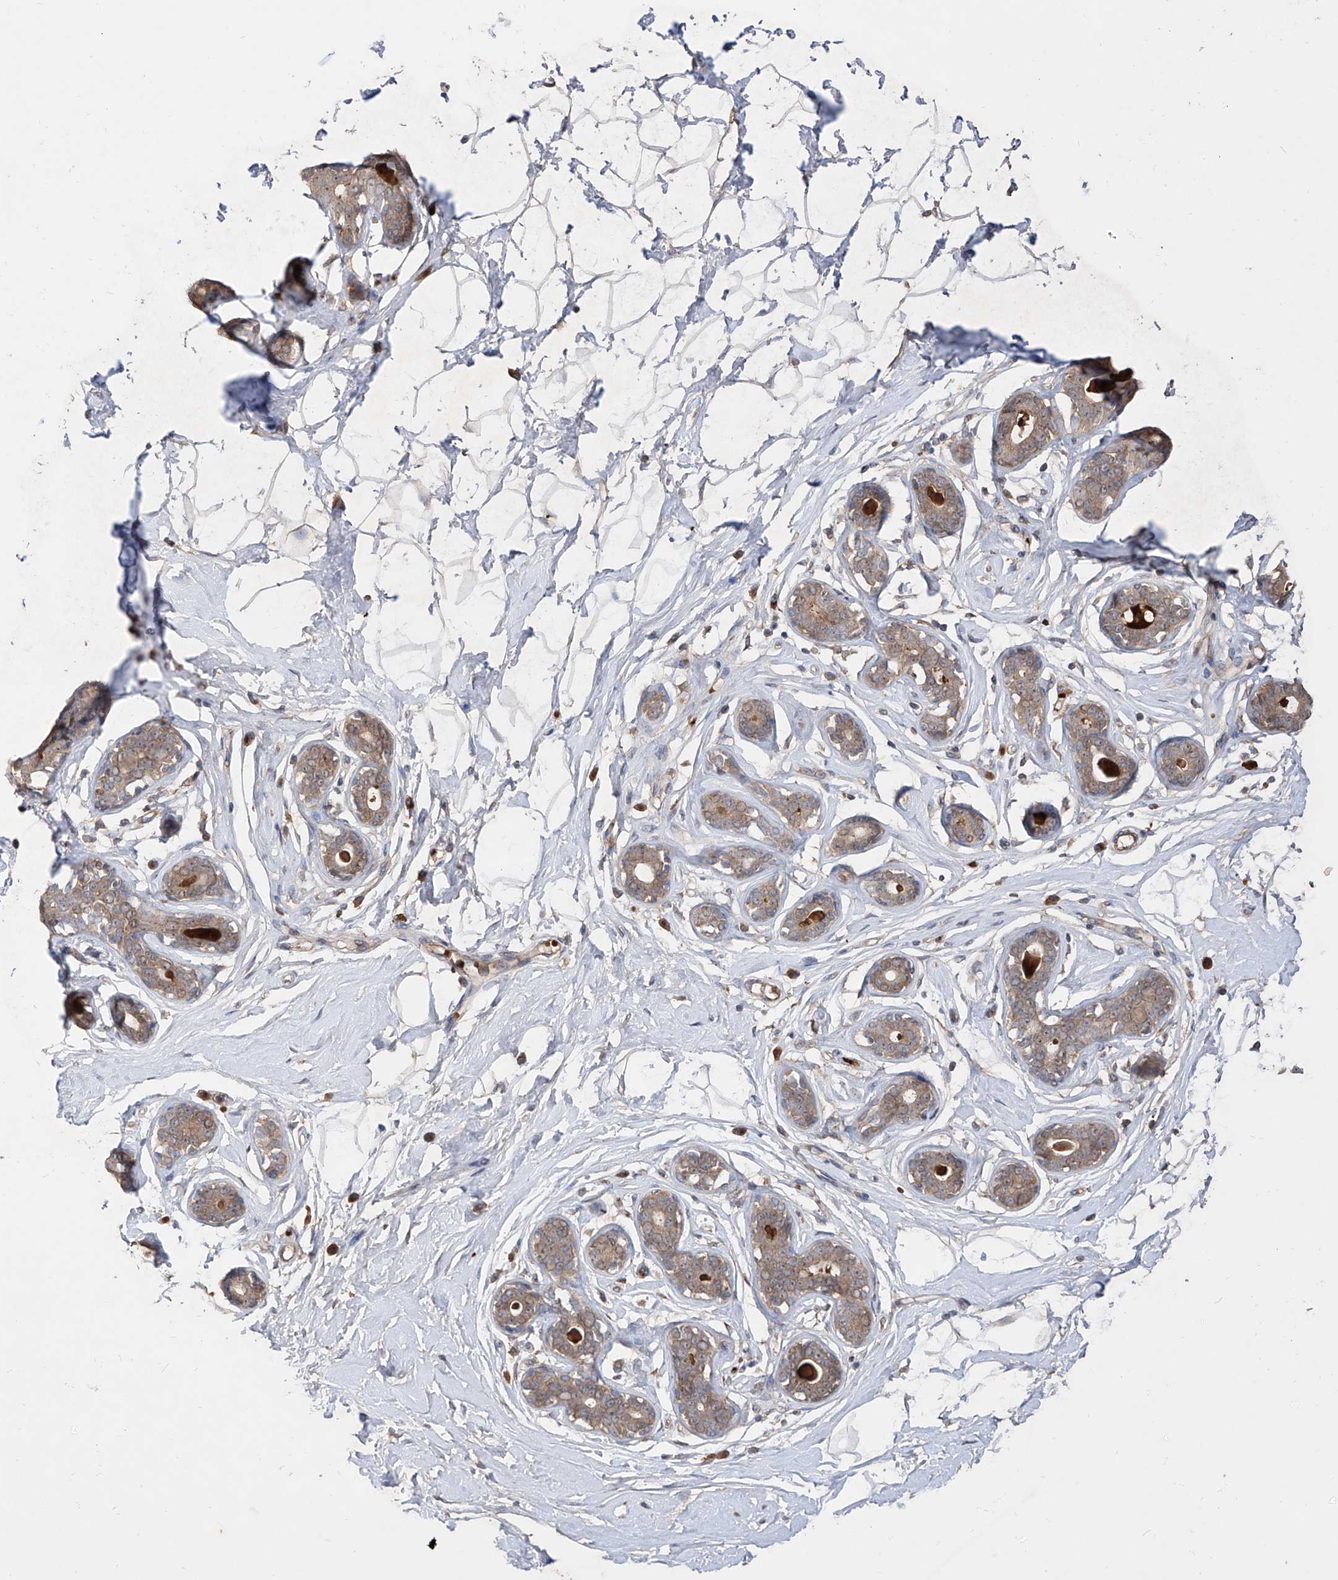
{"staining": {"intensity": "negative", "quantity": "none", "location": "none"}, "tissue": "breast", "cell_type": "Adipocytes", "image_type": "normal", "snomed": [{"axis": "morphology", "description": "Normal tissue, NOS"}, {"axis": "morphology", "description": "Adenoma, NOS"}, {"axis": "topography", "description": "Breast"}], "caption": "This is an immunohistochemistry (IHC) photomicrograph of unremarkable human breast. There is no staining in adipocytes.", "gene": "EDN1", "patient": {"sex": "female", "age": 23}}